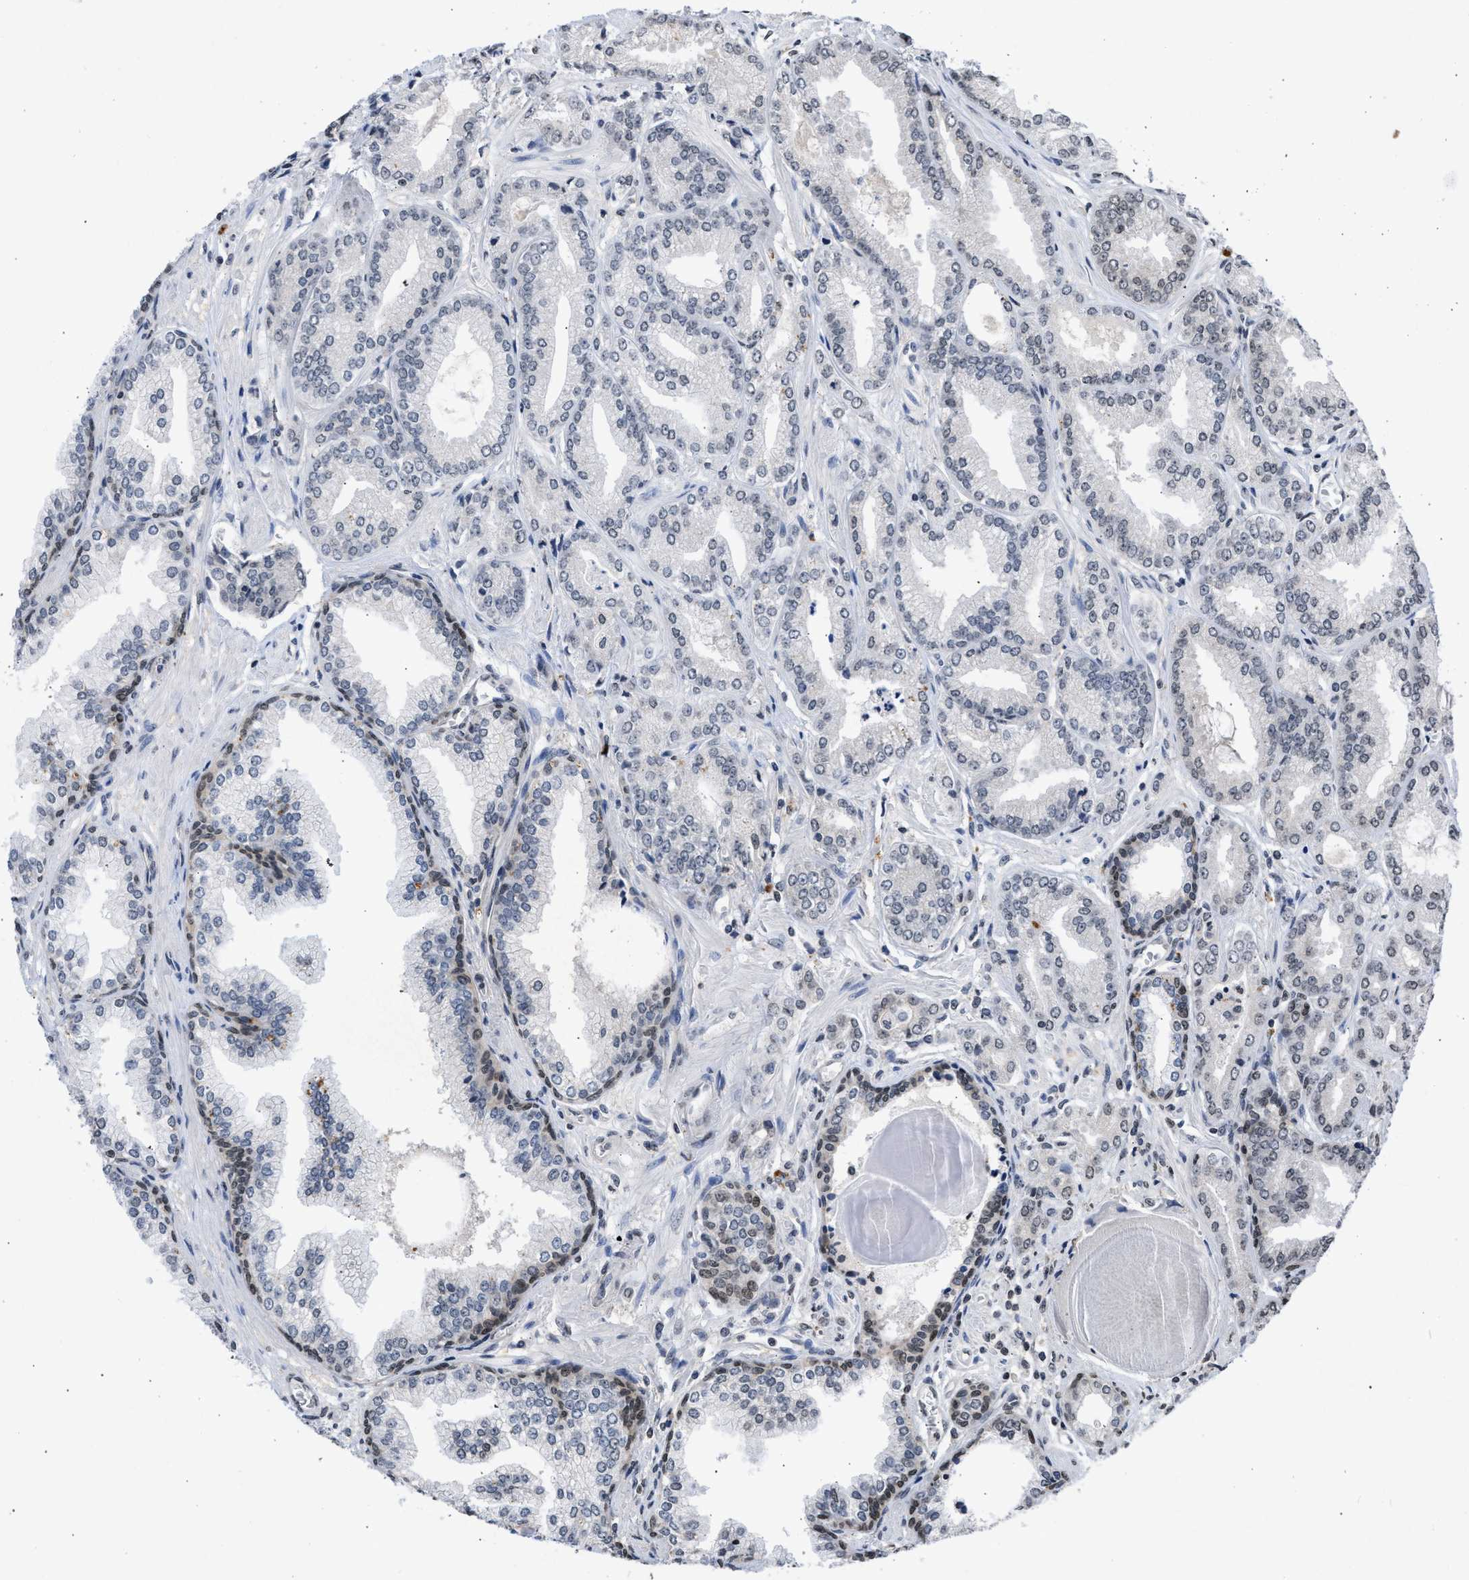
{"staining": {"intensity": "weak", "quantity": "<25%", "location": "nuclear"}, "tissue": "prostate cancer", "cell_type": "Tumor cells", "image_type": "cancer", "snomed": [{"axis": "morphology", "description": "Adenocarcinoma, Low grade"}, {"axis": "topography", "description": "Prostate"}], "caption": "IHC photomicrograph of neoplastic tissue: human prostate cancer (adenocarcinoma (low-grade)) stained with DAB shows no significant protein positivity in tumor cells.", "gene": "NUP35", "patient": {"sex": "male", "age": 52}}